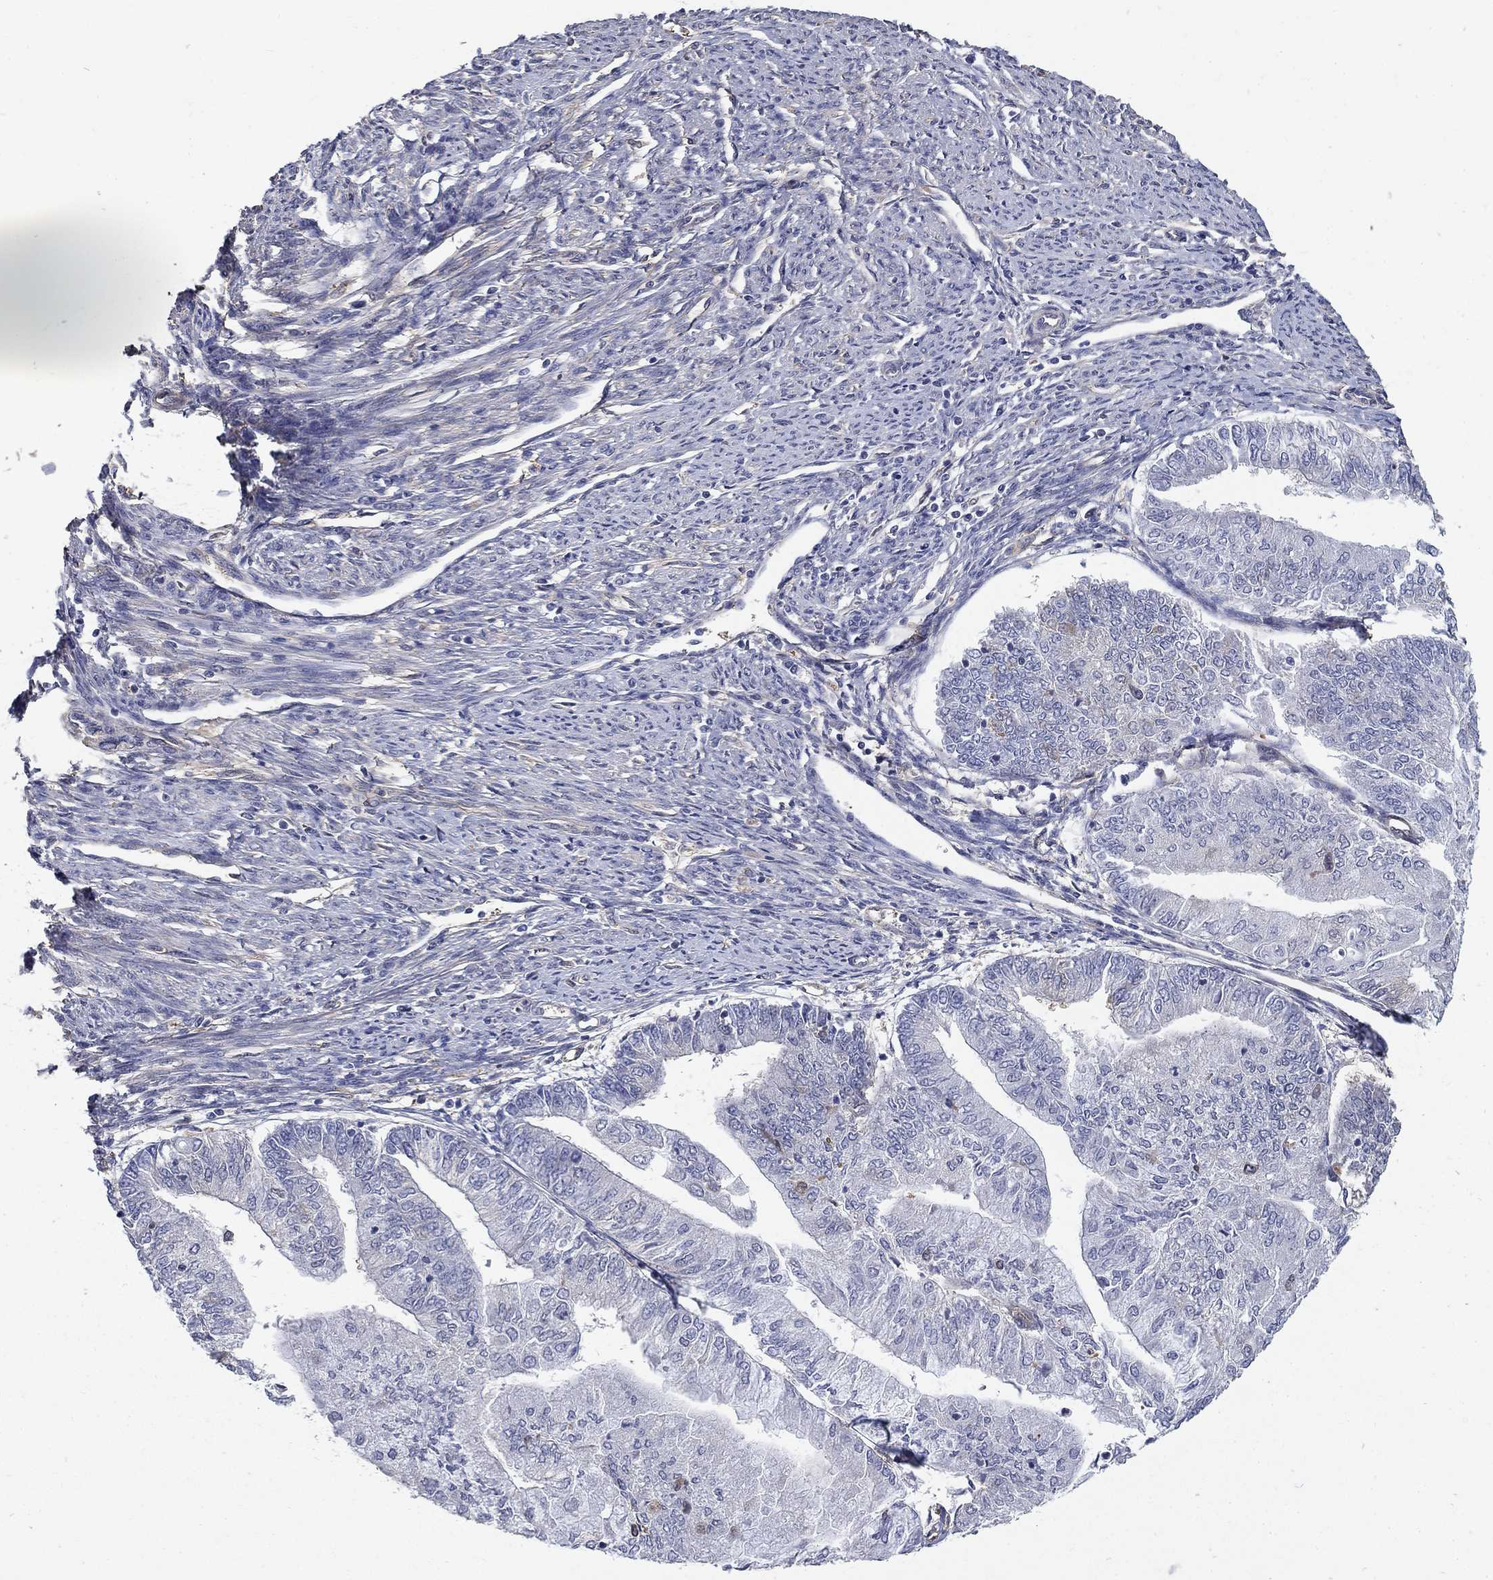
{"staining": {"intensity": "negative", "quantity": "none", "location": "none"}, "tissue": "endometrial cancer", "cell_type": "Tumor cells", "image_type": "cancer", "snomed": [{"axis": "morphology", "description": "Adenocarcinoma, NOS"}, {"axis": "topography", "description": "Endometrium"}], "caption": "An IHC micrograph of endometrial cancer is shown. There is no staining in tumor cells of endometrial cancer.", "gene": "DPYSL2", "patient": {"sex": "female", "age": 59}}